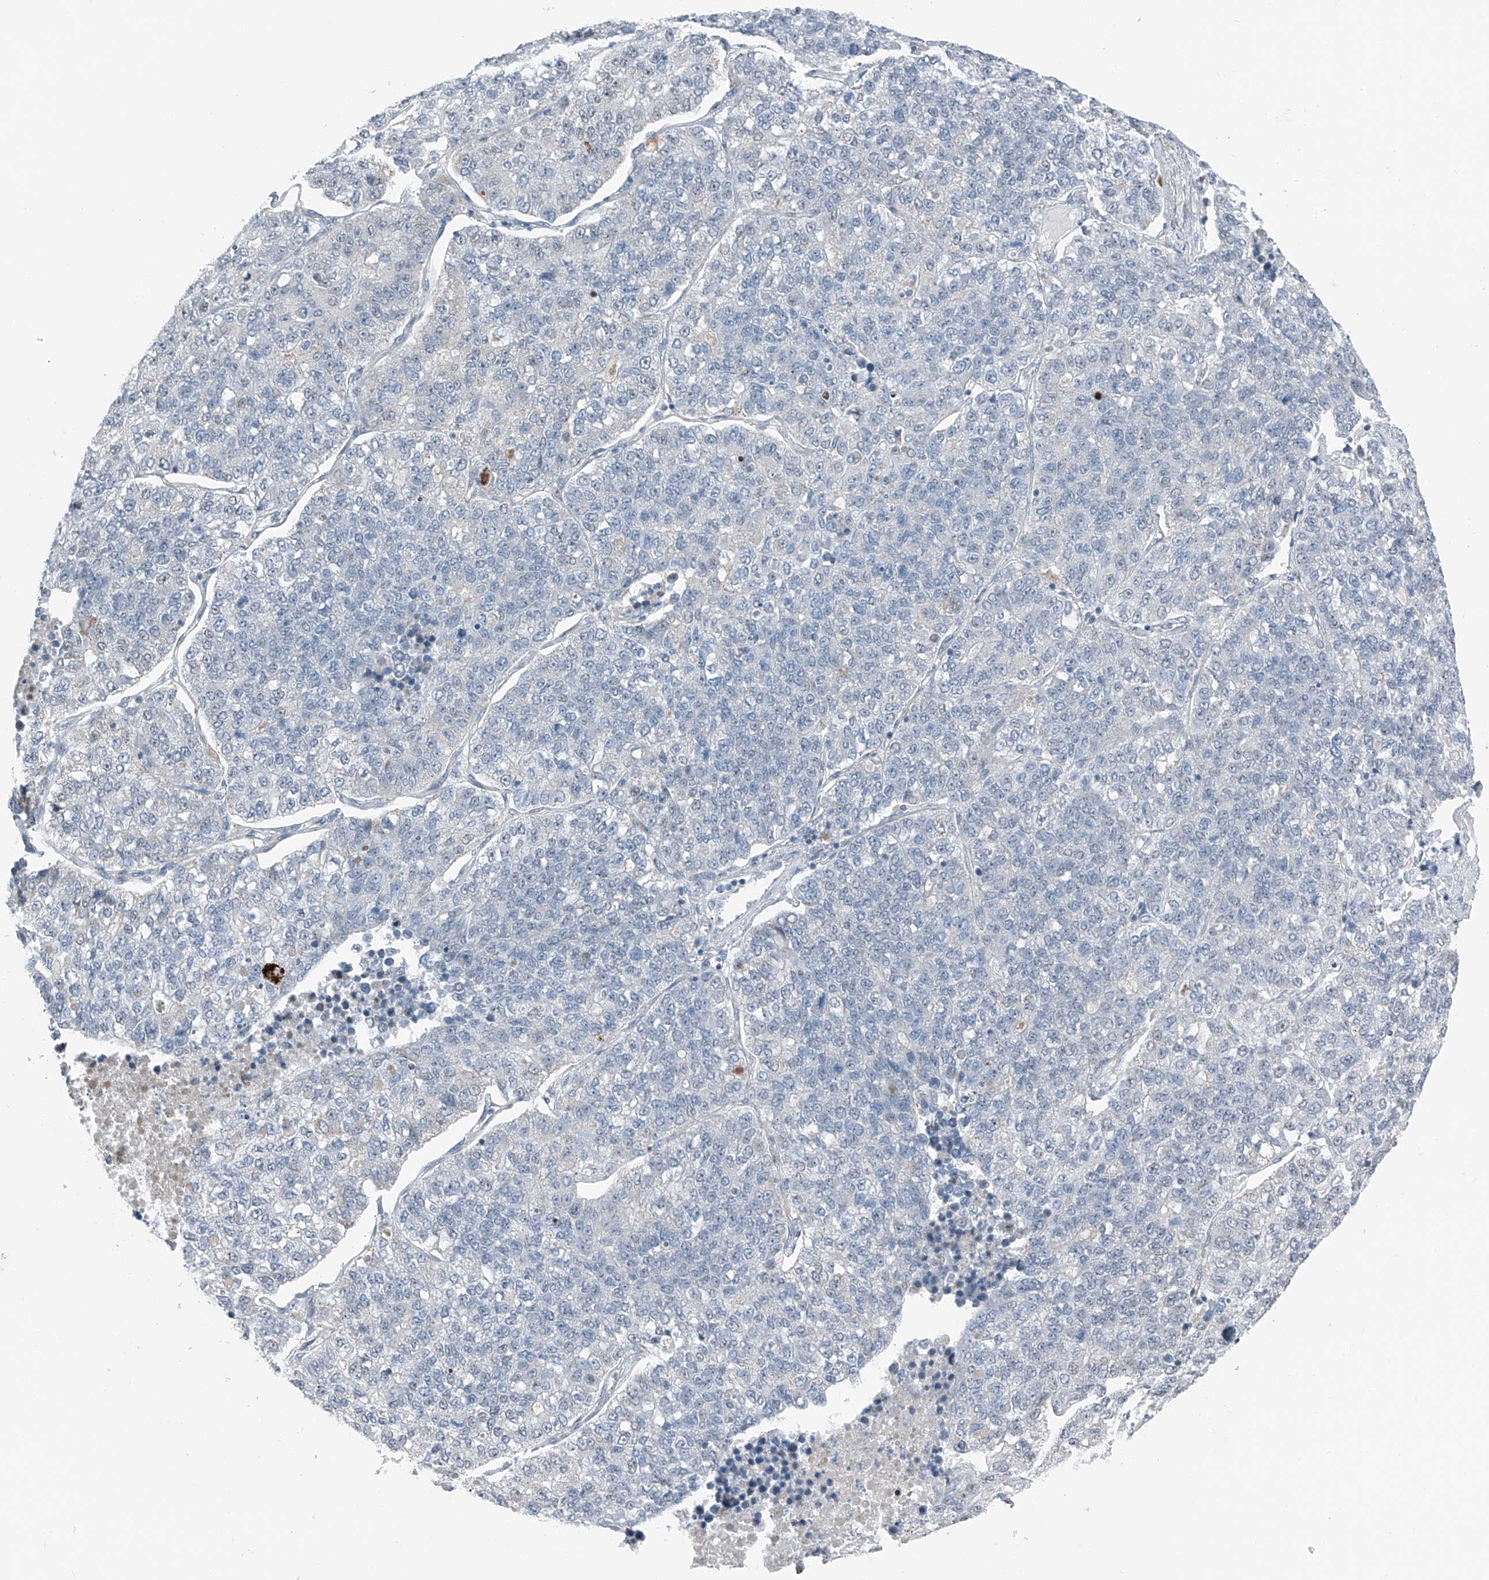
{"staining": {"intensity": "negative", "quantity": "none", "location": "none"}, "tissue": "lung cancer", "cell_type": "Tumor cells", "image_type": "cancer", "snomed": [{"axis": "morphology", "description": "Adenocarcinoma, NOS"}, {"axis": "topography", "description": "Lung"}], "caption": "A histopathology image of lung cancer (adenocarcinoma) stained for a protein reveals no brown staining in tumor cells.", "gene": "DYRK1B", "patient": {"sex": "male", "age": 49}}